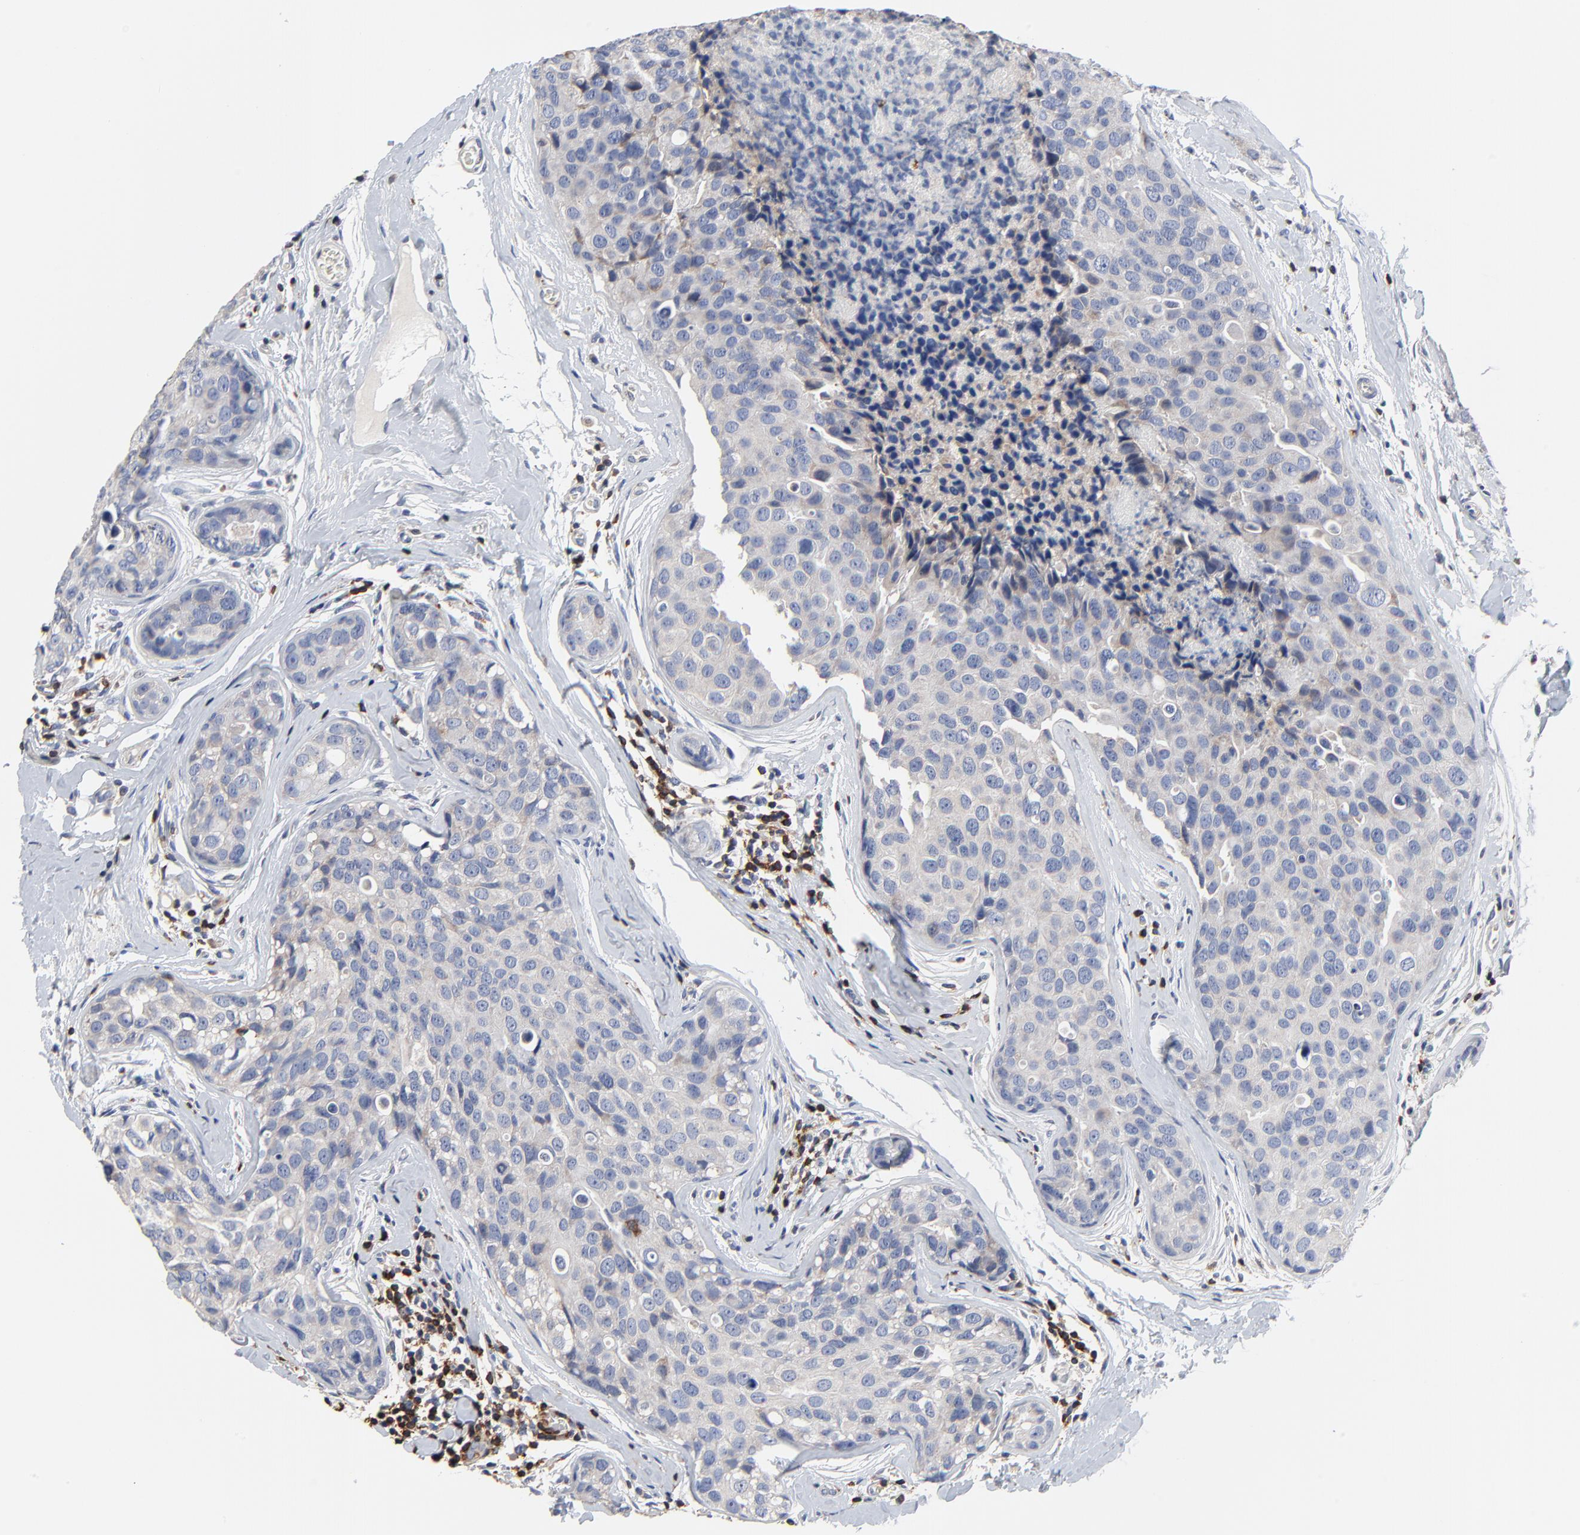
{"staining": {"intensity": "negative", "quantity": "none", "location": "none"}, "tissue": "breast cancer", "cell_type": "Tumor cells", "image_type": "cancer", "snomed": [{"axis": "morphology", "description": "Duct carcinoma"}, {"axis": "topography", "description": "Breast"}], "caption": "Breast cancer (intraductal carcinoma) was stained to show a protein in brown. There is no significant positivity in tumor cells.", "gene": "SKAP1", "patient": {"sex": "female", "age": 24}}